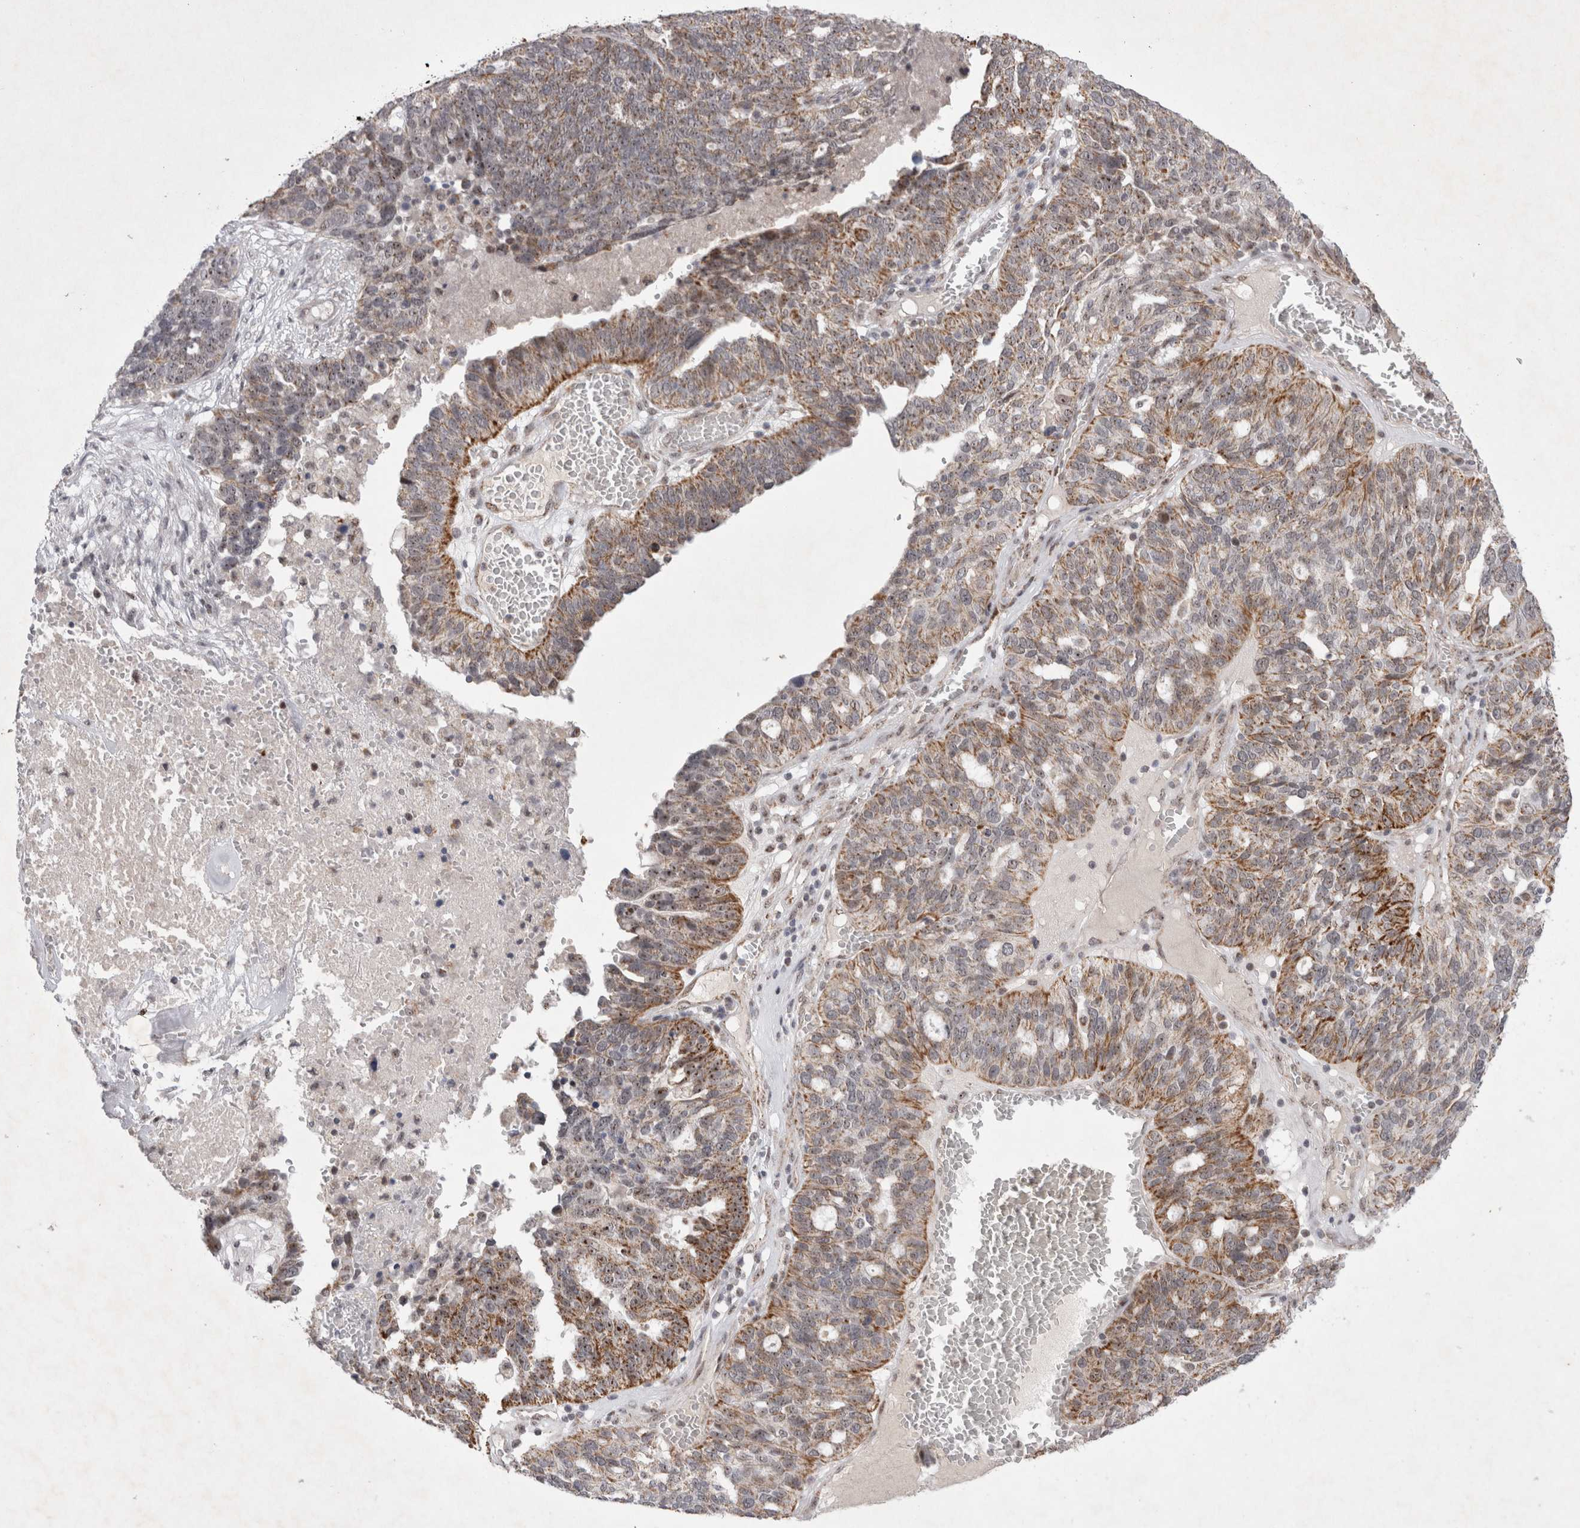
{"staining": {"intensity": "moderate", "quantity": "25%-75%", "location": "cytoplasmic/membranous,nuclear"}, "tissue": "ovarian cancer", "cell_type": "Tumor cells", "image_type": "cancer", "snomed": [{"axis": "morphology", "description": "Cystadenocarcinoma, serous, NOS"}, {"axis": "topography", "description": "Ovary"}], "caption": "Immunohistochemistry micrograph of neoplastic tissue: human ovarian serous cystadenocarcinoma stained using immunohistochemistry (IHC) reveals medium levels of moderate protein expression localized specifically in the cytoplasmic/membranous and nuclear of tumor cells, appearing as a cytoplasmic/membranous and nuclear brown color.", "gene": "MRPL37", "patient": {"sex": "female", "age": 59}}